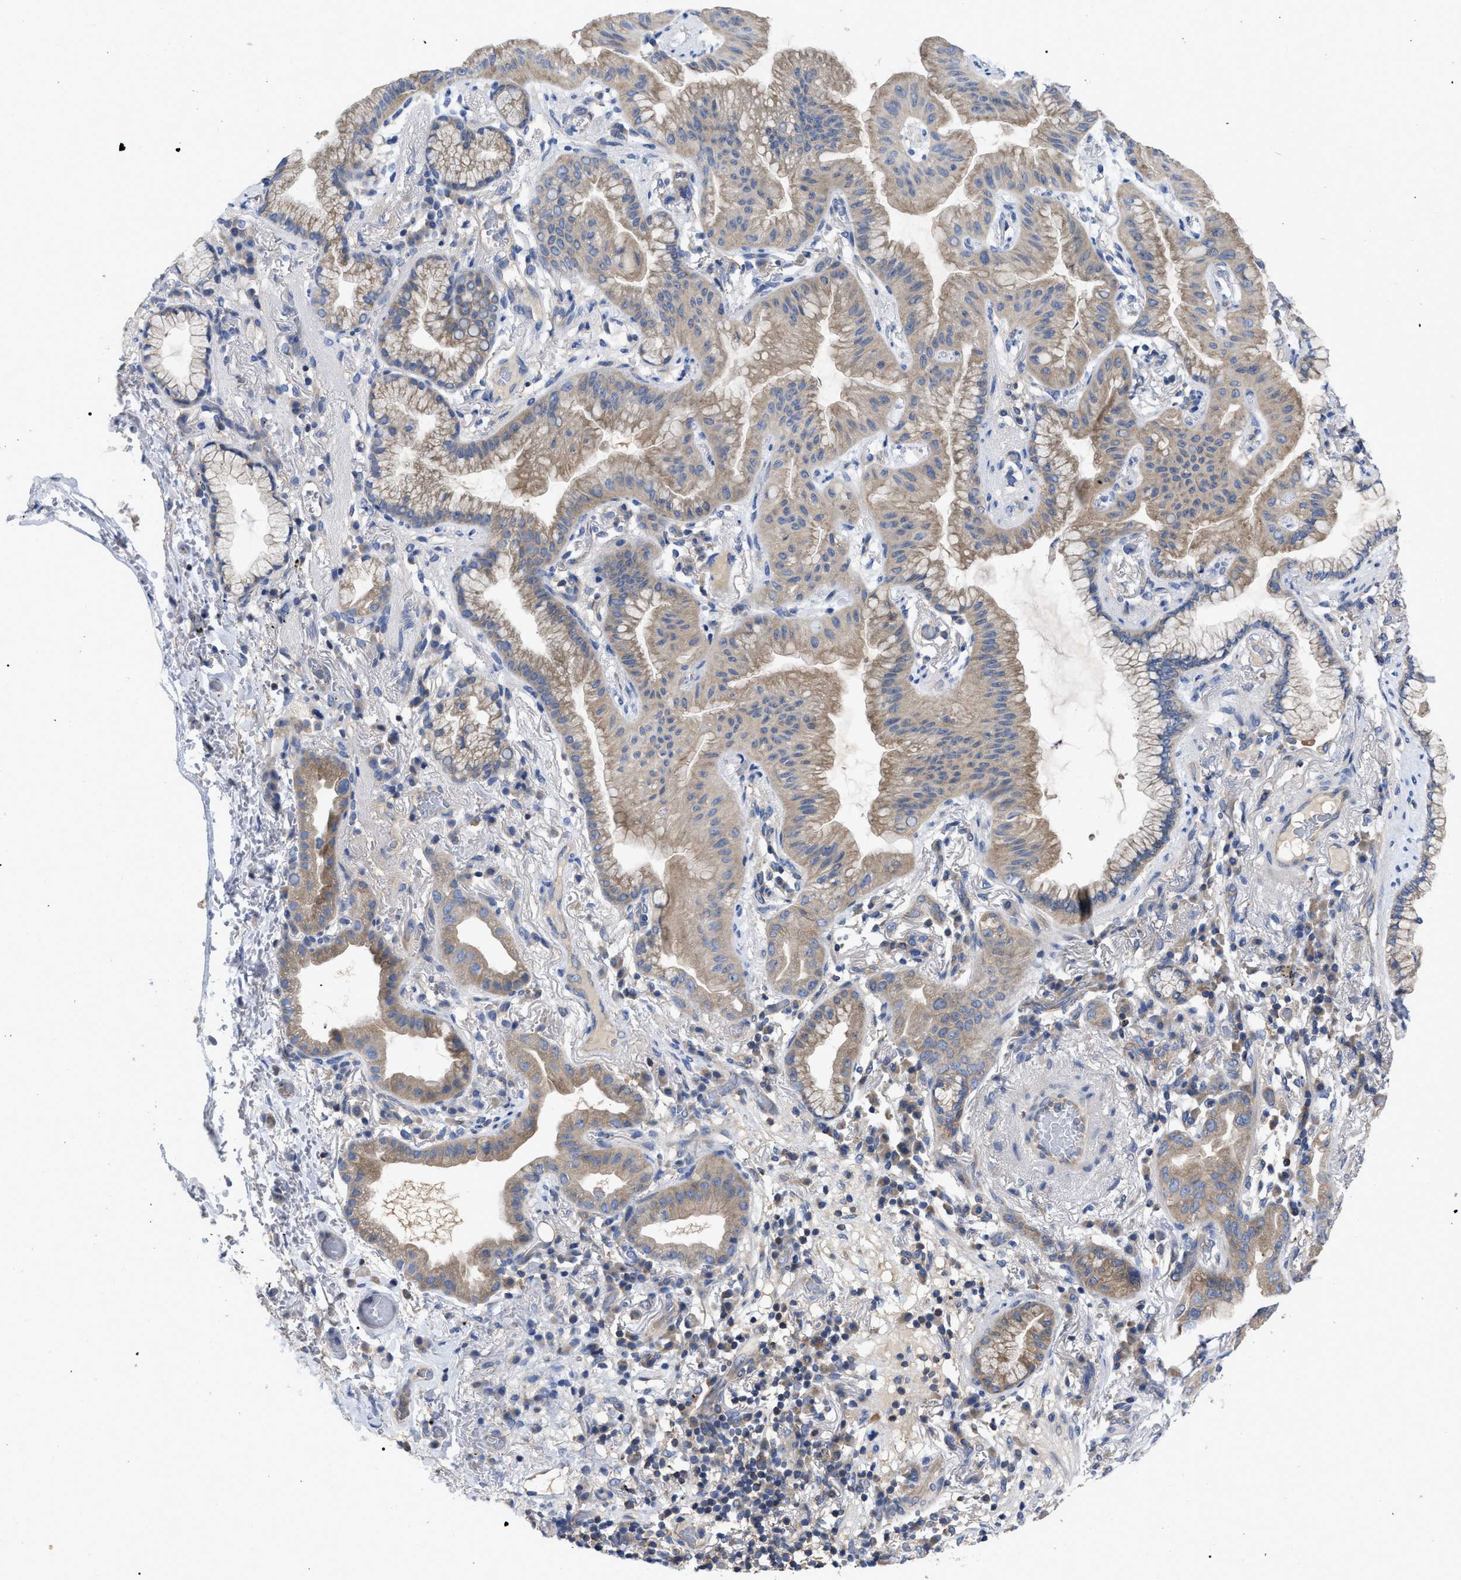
{"staining": {"intensity": "weak", "quantity": ">75%", "location": "cytoplasmic/membranous"}, "tissue": "lung cancer", "cell_type": "Tumor cells", "image_type": "cancer", "snomed": [{"axis": "morphology", "description": "Normal tissue, NOS"}, {"axis": "morphology", "description": "Adenocarcinoma, NOS"}, {"axis": "topography", "description": "Bronchus"}, {"axis": "topography", "description": "Lung"}], "caption": "Brown immunohistochemical staining in lung adenocarcinoma demonstrates weak cytoplasmic/membranous staining in approximately >75% of tumor cells.", "gene": "RAP1GDS1", "patient": {"sex": "female", "age": 70}}